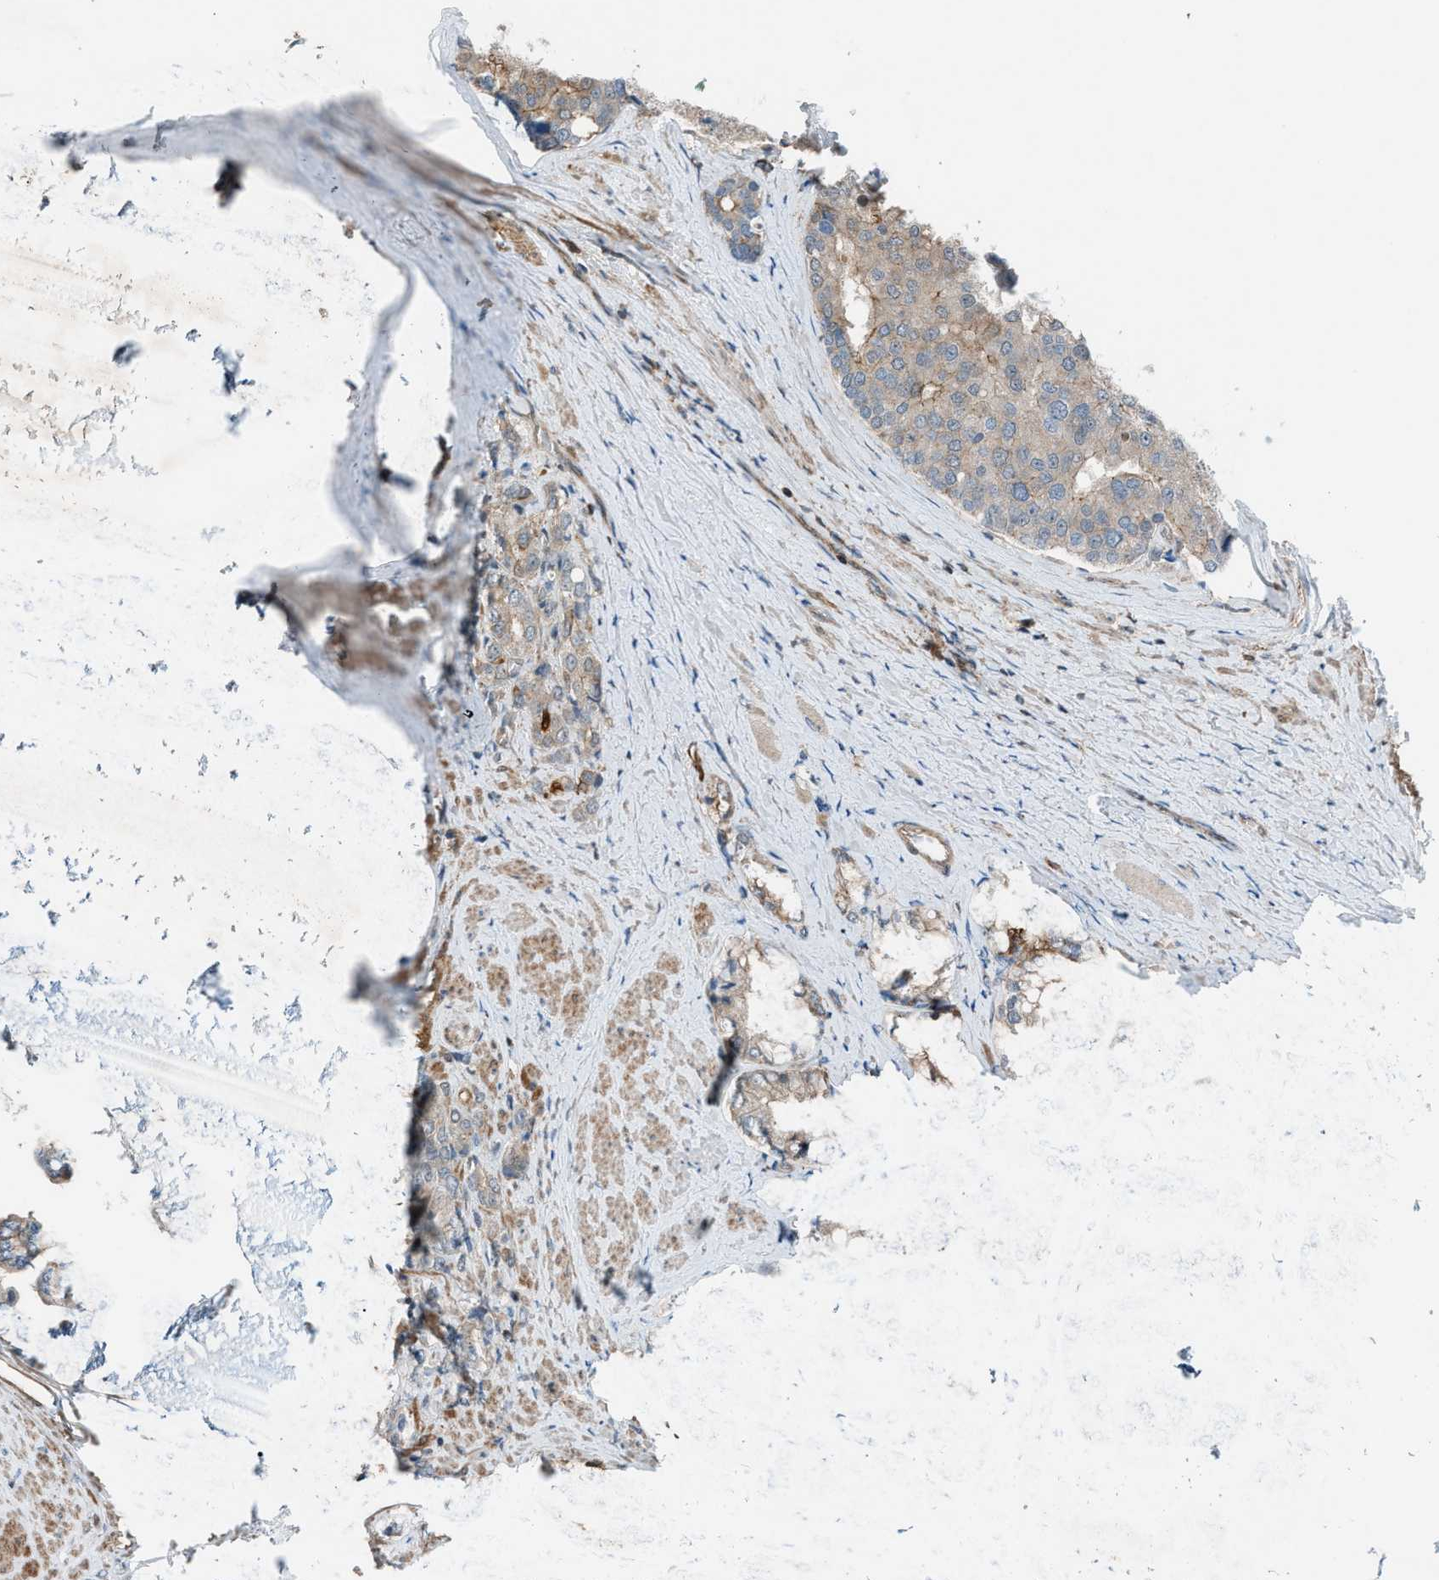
{"staining": {"intensity": "moderate", "quantity": "<25%", "location": "cytoplasmic/membranous"}, "tissue": "prostate cancer", "cell_type": "Tumor cells", "image_type": "cancer", "snomed": [{"axis": "morphology", "description": "Adenocarcinoma, High grade"}, {"axis": "topography", "description": "Prostate"}], "caption": "Brown immunohistochemical staining in human adenocarcinoma (high-grade) (prostate) displays moderate cytoplasmic/membranous expression in approximately <25% of tumor cells.", "gene": "DYRK1A", "patient": {"sex": "male", "age": 50}}